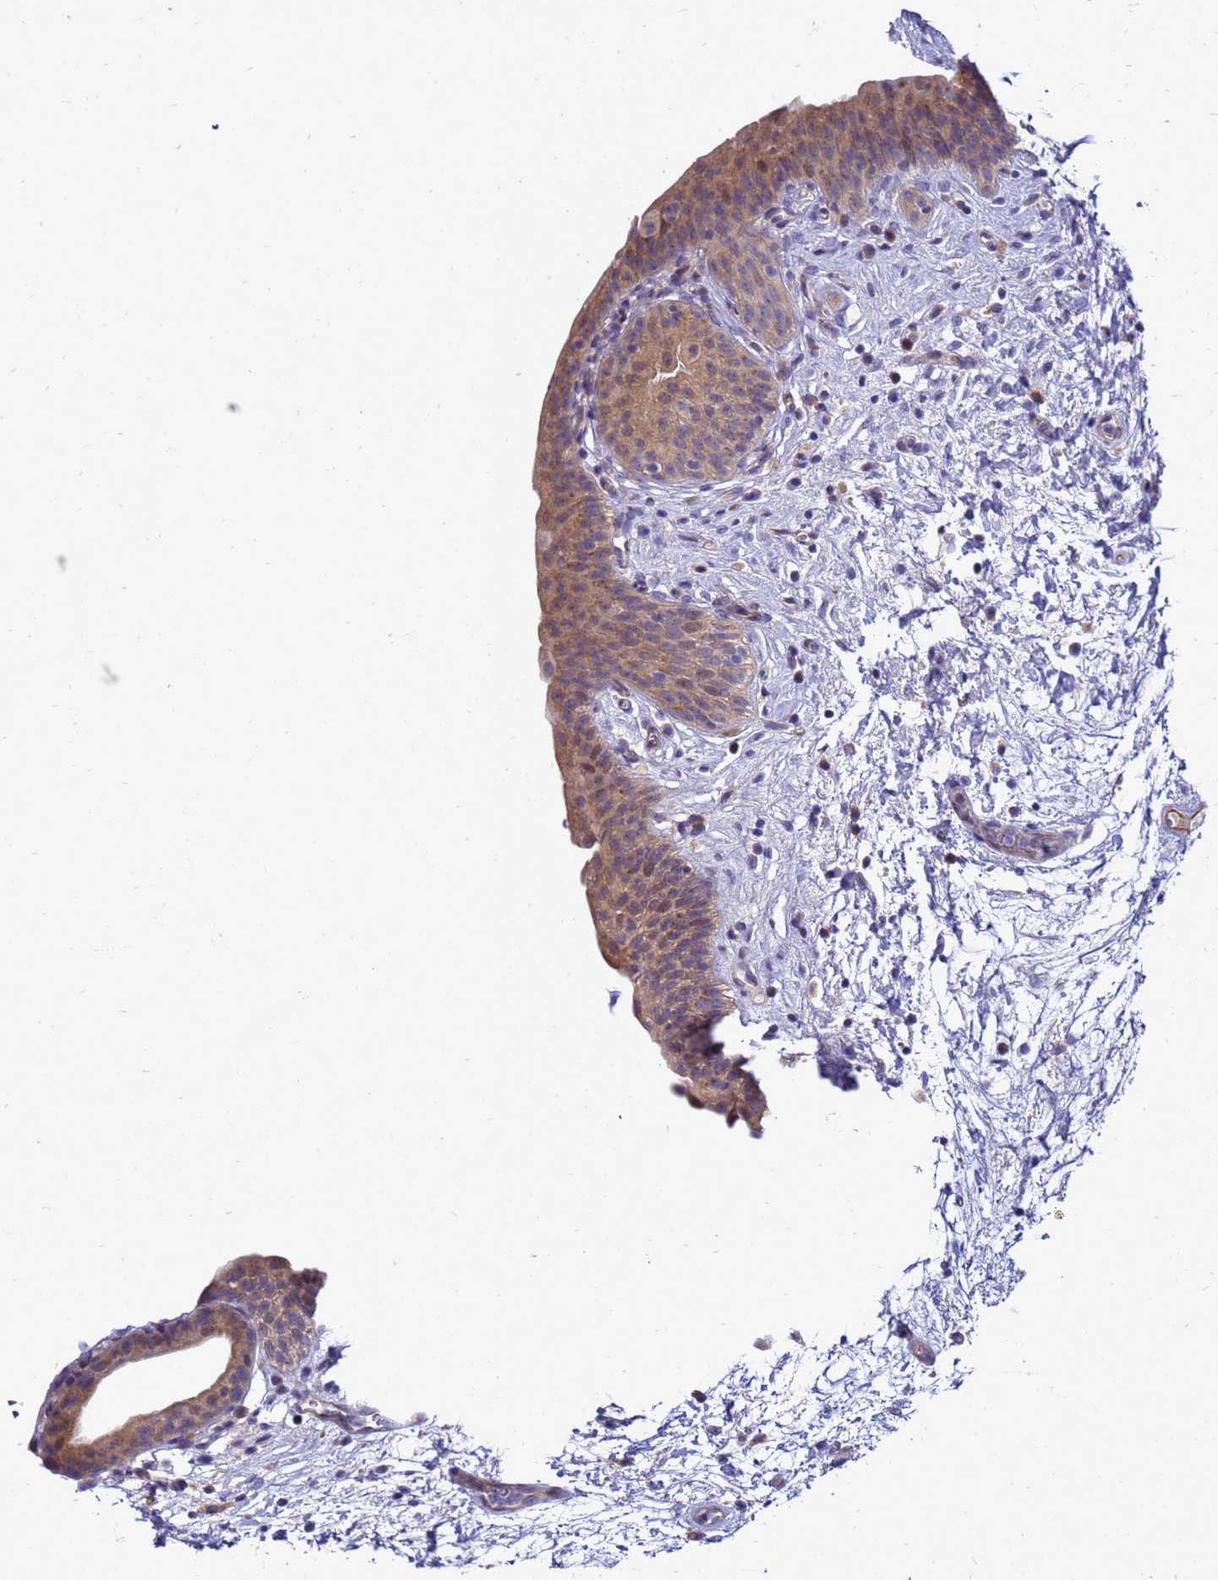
{"staining": {"intensity": "moderate", "quantity": "<25%", "location": "cytoplasmic/membranous"}, "tissue": "urinary bladder", "cell_type": "Urothelial cells", "image_type": "normal", "snomed": [{"axis": "morphology", "description": "Normal tissue, NOS"}, {"axis": "topography", "description": "Urinary bladder"}], "caption": "This photomicrograph exhibits benign urinary bladder stained with immunohistochemistry to label a protein in brown. The cytoplasmic/membranous of urothelial cells show moderate positivity for the protein. Nuclei are counter-stained blue.", "gene": "ENOPH1", "patient": {"sex": "male", "age": 83}}